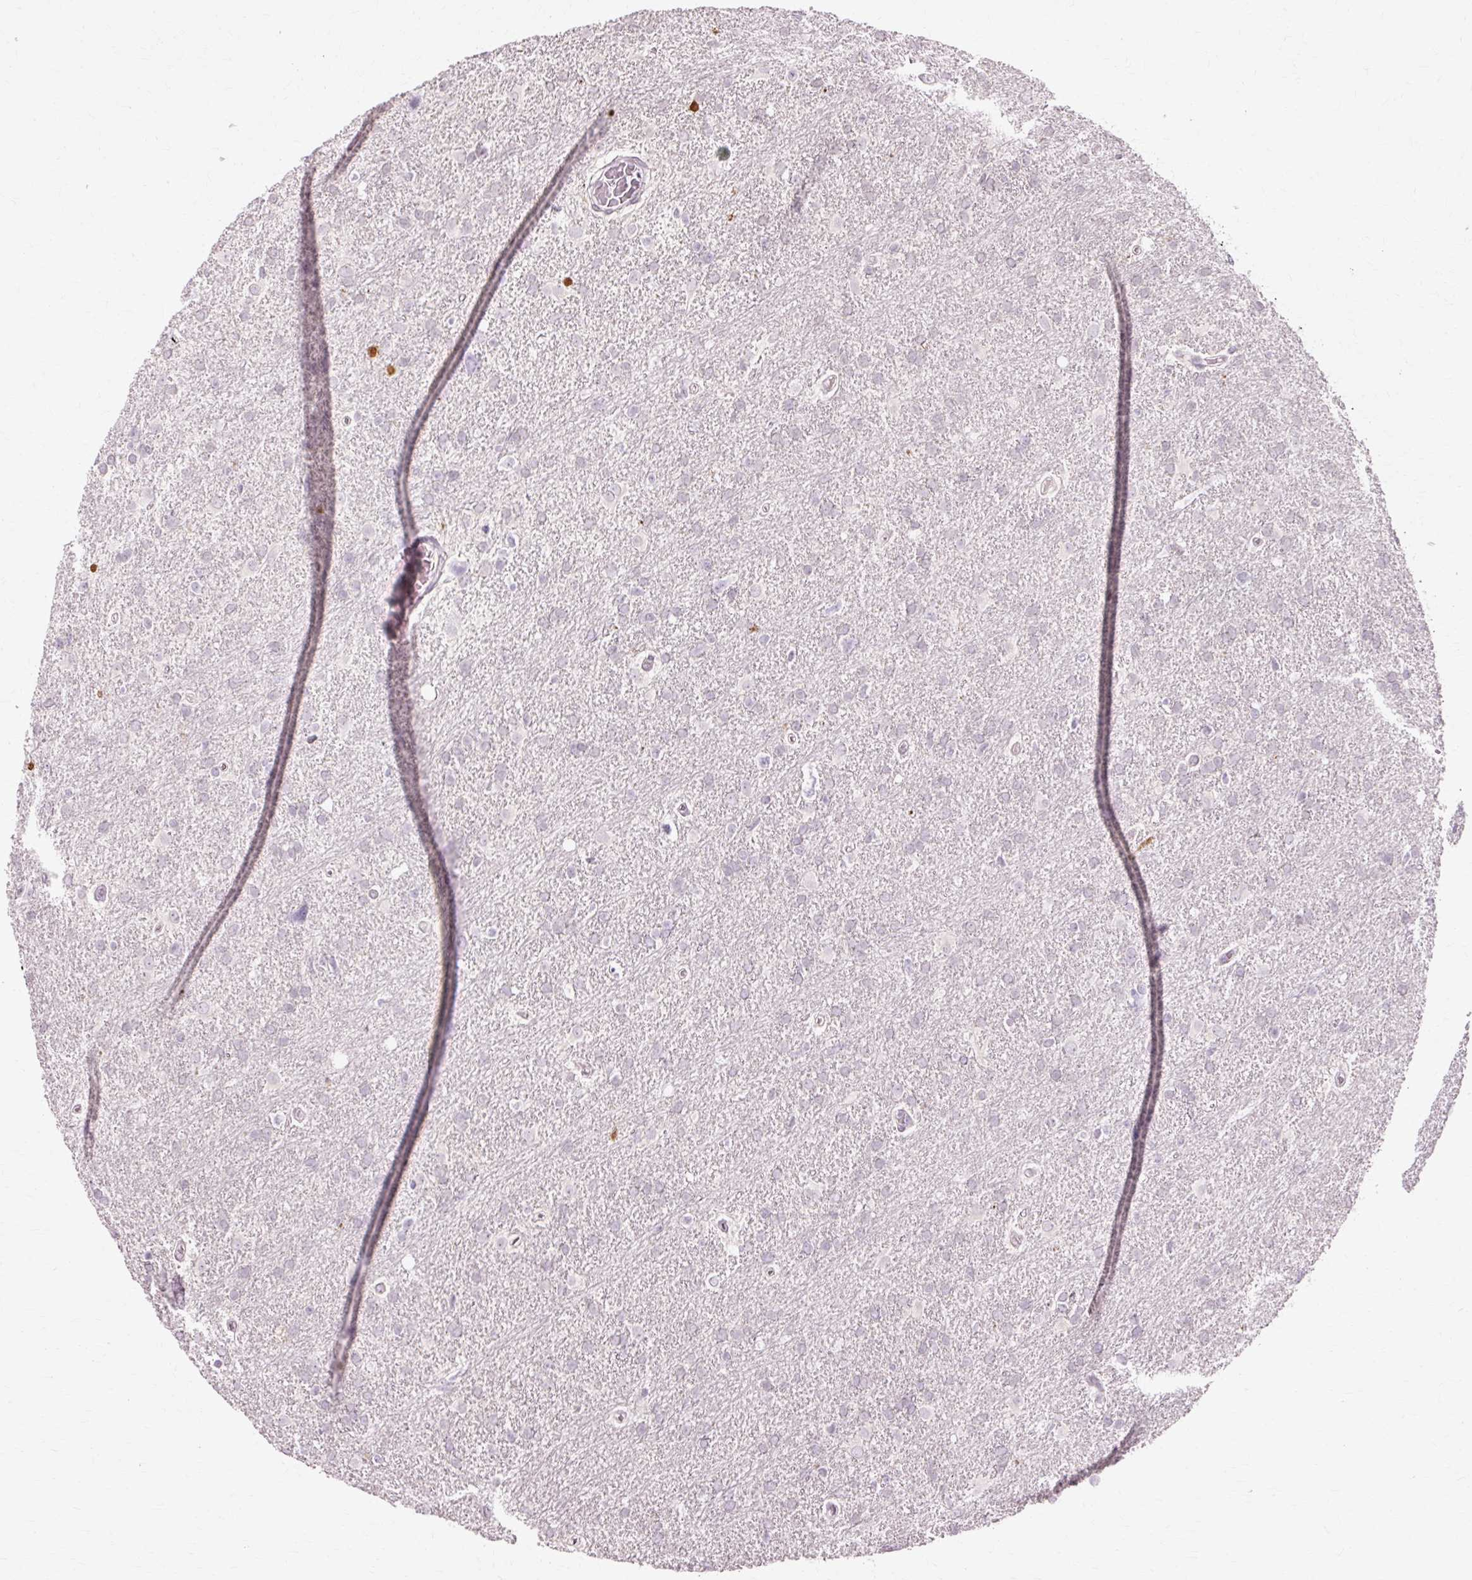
{"staining": {"intensity": "negative", "quantity": "none", "location": "none"}, "tissue": "glioma", "cell_type": "Tumor cells", "image_type": "cancer", "snomed": [{"axis": "morphology", "description": "Glioma, malignant, High grade"}, {"axis": "topography", "description": "Brain"}], "caption": "Protein analysis of malignant high-grade glioma demonstrates no significant positivity in tumor cells.", "gene": "VN1R2", "patient": {"sex": "male", "age": 61}}